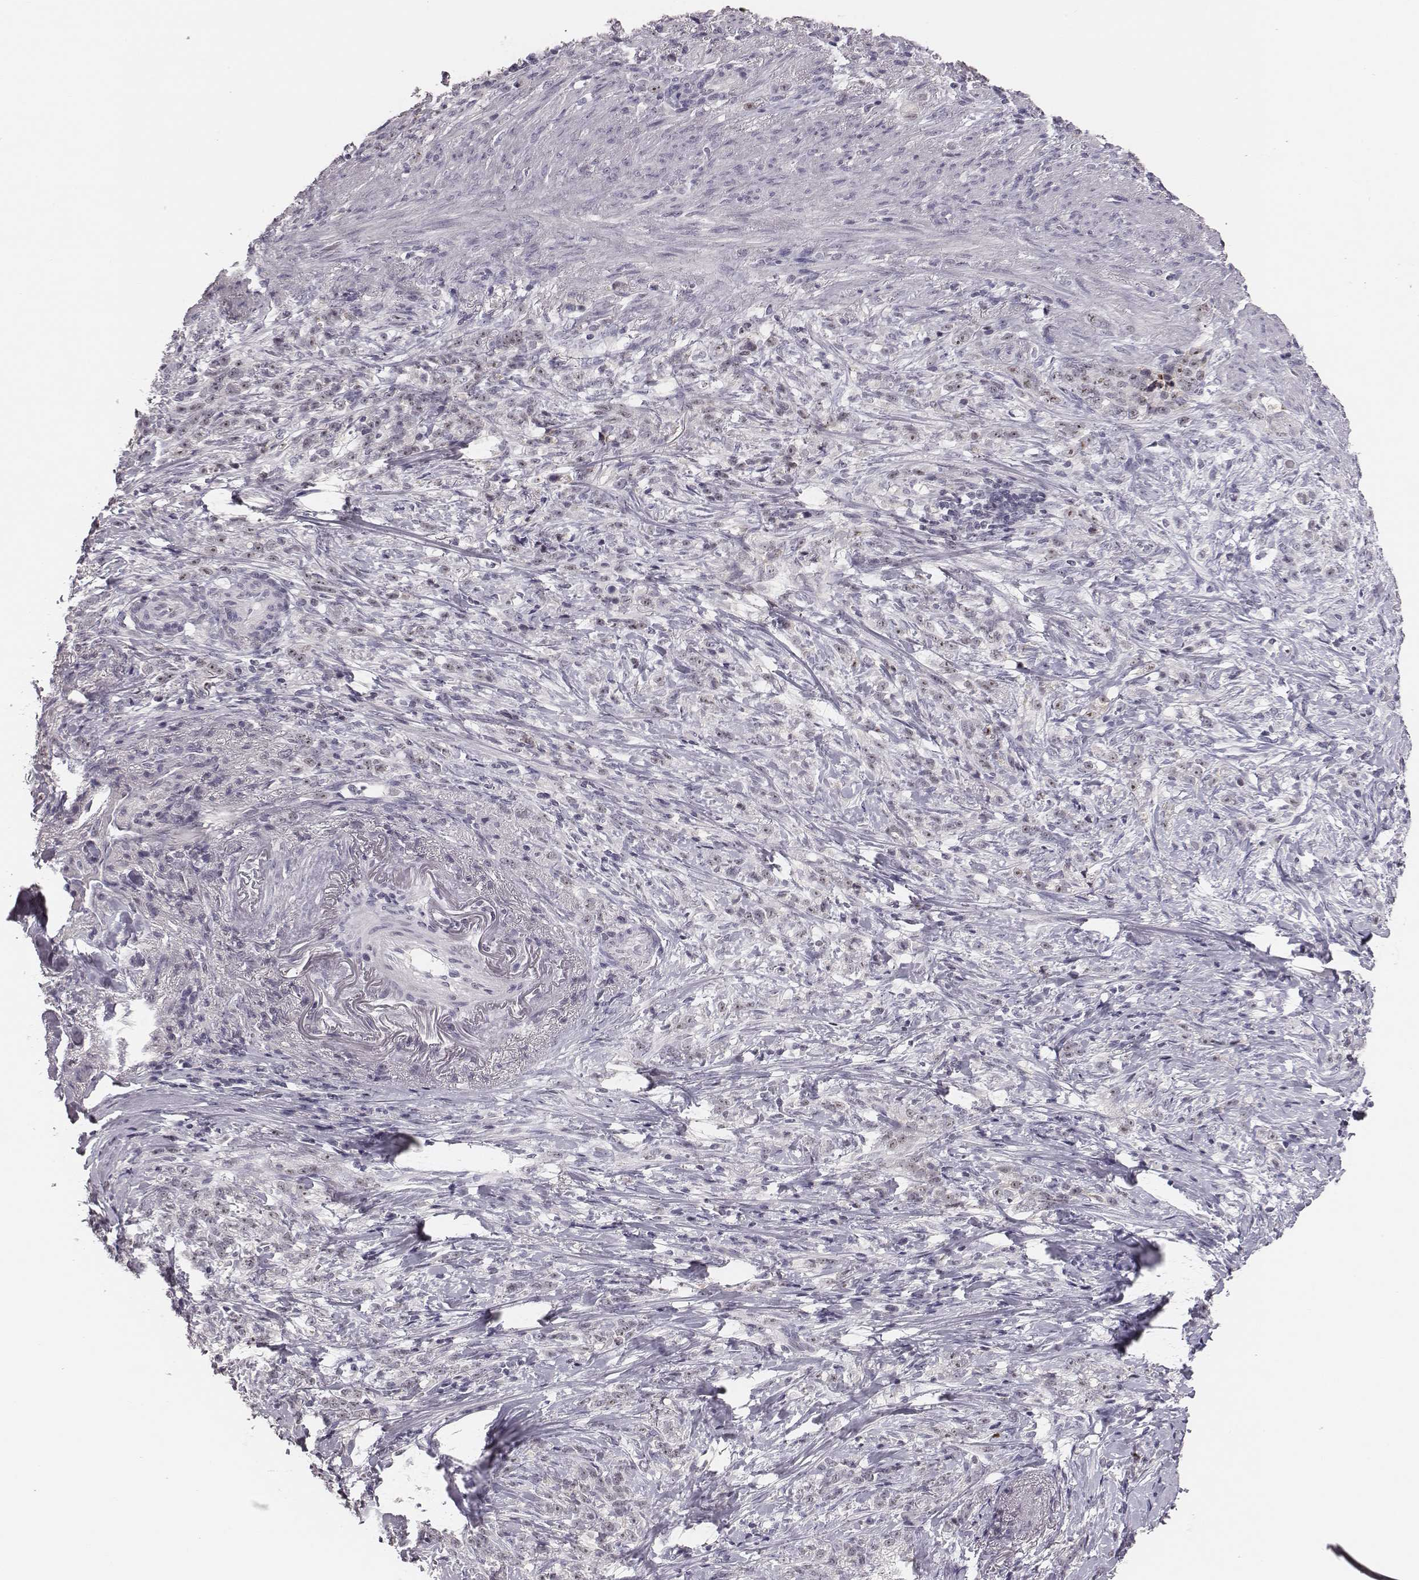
{"staining": {"intensity": "moderate", "quantity": "<25%", "location": "nuclear"}, "tissue": "stomach cancer", "cell_type": "Tumor cells", "image_type": "cancer", "snomed": [{"axis": "morphology", "description": "Adenocarcinoma, NOS"}, {"axis": "topography", "description": "Stomach, lower"}], "caption": "Immunohistochemistry (IHC) image of human adenocarcinoma (stomach) stained for a protein (brown), which reveals low levels of moderate nuclear expression in about <25% of tumor cells.", "gene": "NIFK", "patient": {"sex": "male", "age": 88}}